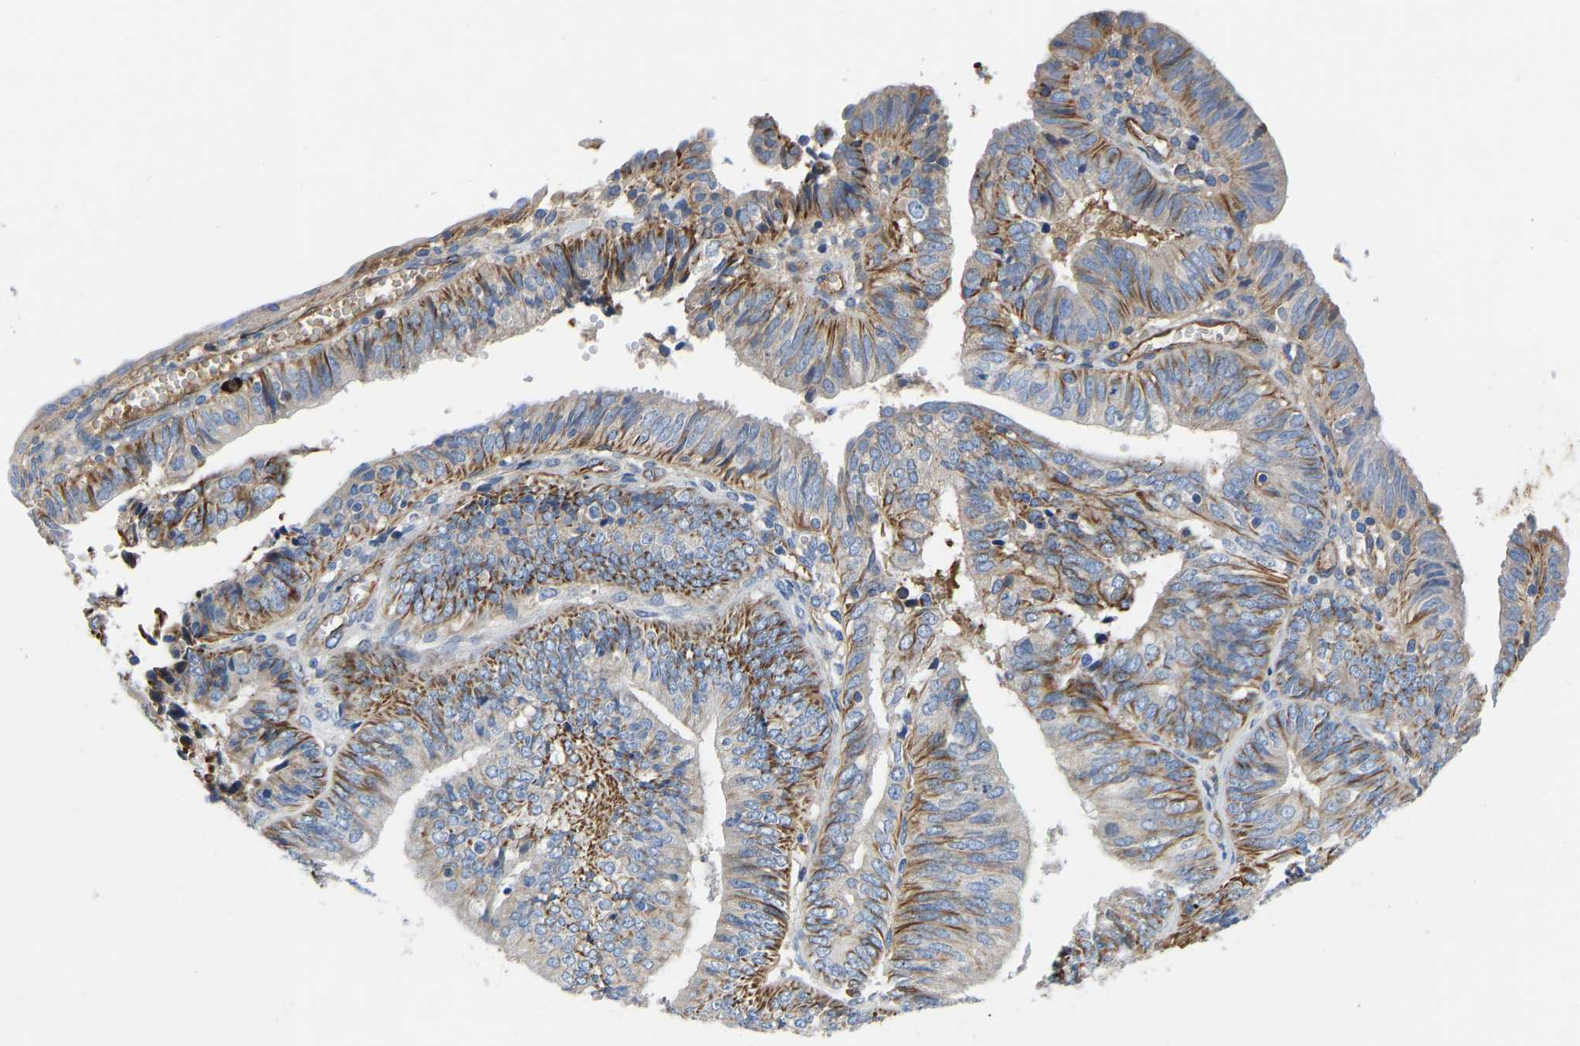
{"staining": {"intensity": "moderate", "quantity": "<25%", "location": "cytoplasmic/membranous"}, "tissue": "endometrial cancer", "cell_type": "Tumor cells", "image_type": "cancer", "snomed": [{"axis": "morphology", "description": "Adenocarcinoma, NOS"}, {"axis": "topography", "description": "Endometrium"}], "caption": "IHC histopathology image of neoplastic tissue: human endometrial cancer (adenocarcinoma) stained using immunohistochemistry shows low levels of moderate protein expression localized specifically in the cytoplasmic/membranous of tumor cells, appearing as a cytoplasmic/membranous brown color.", "gene": "HSPG2", "patient": {"sex": "female", "age": 58}}